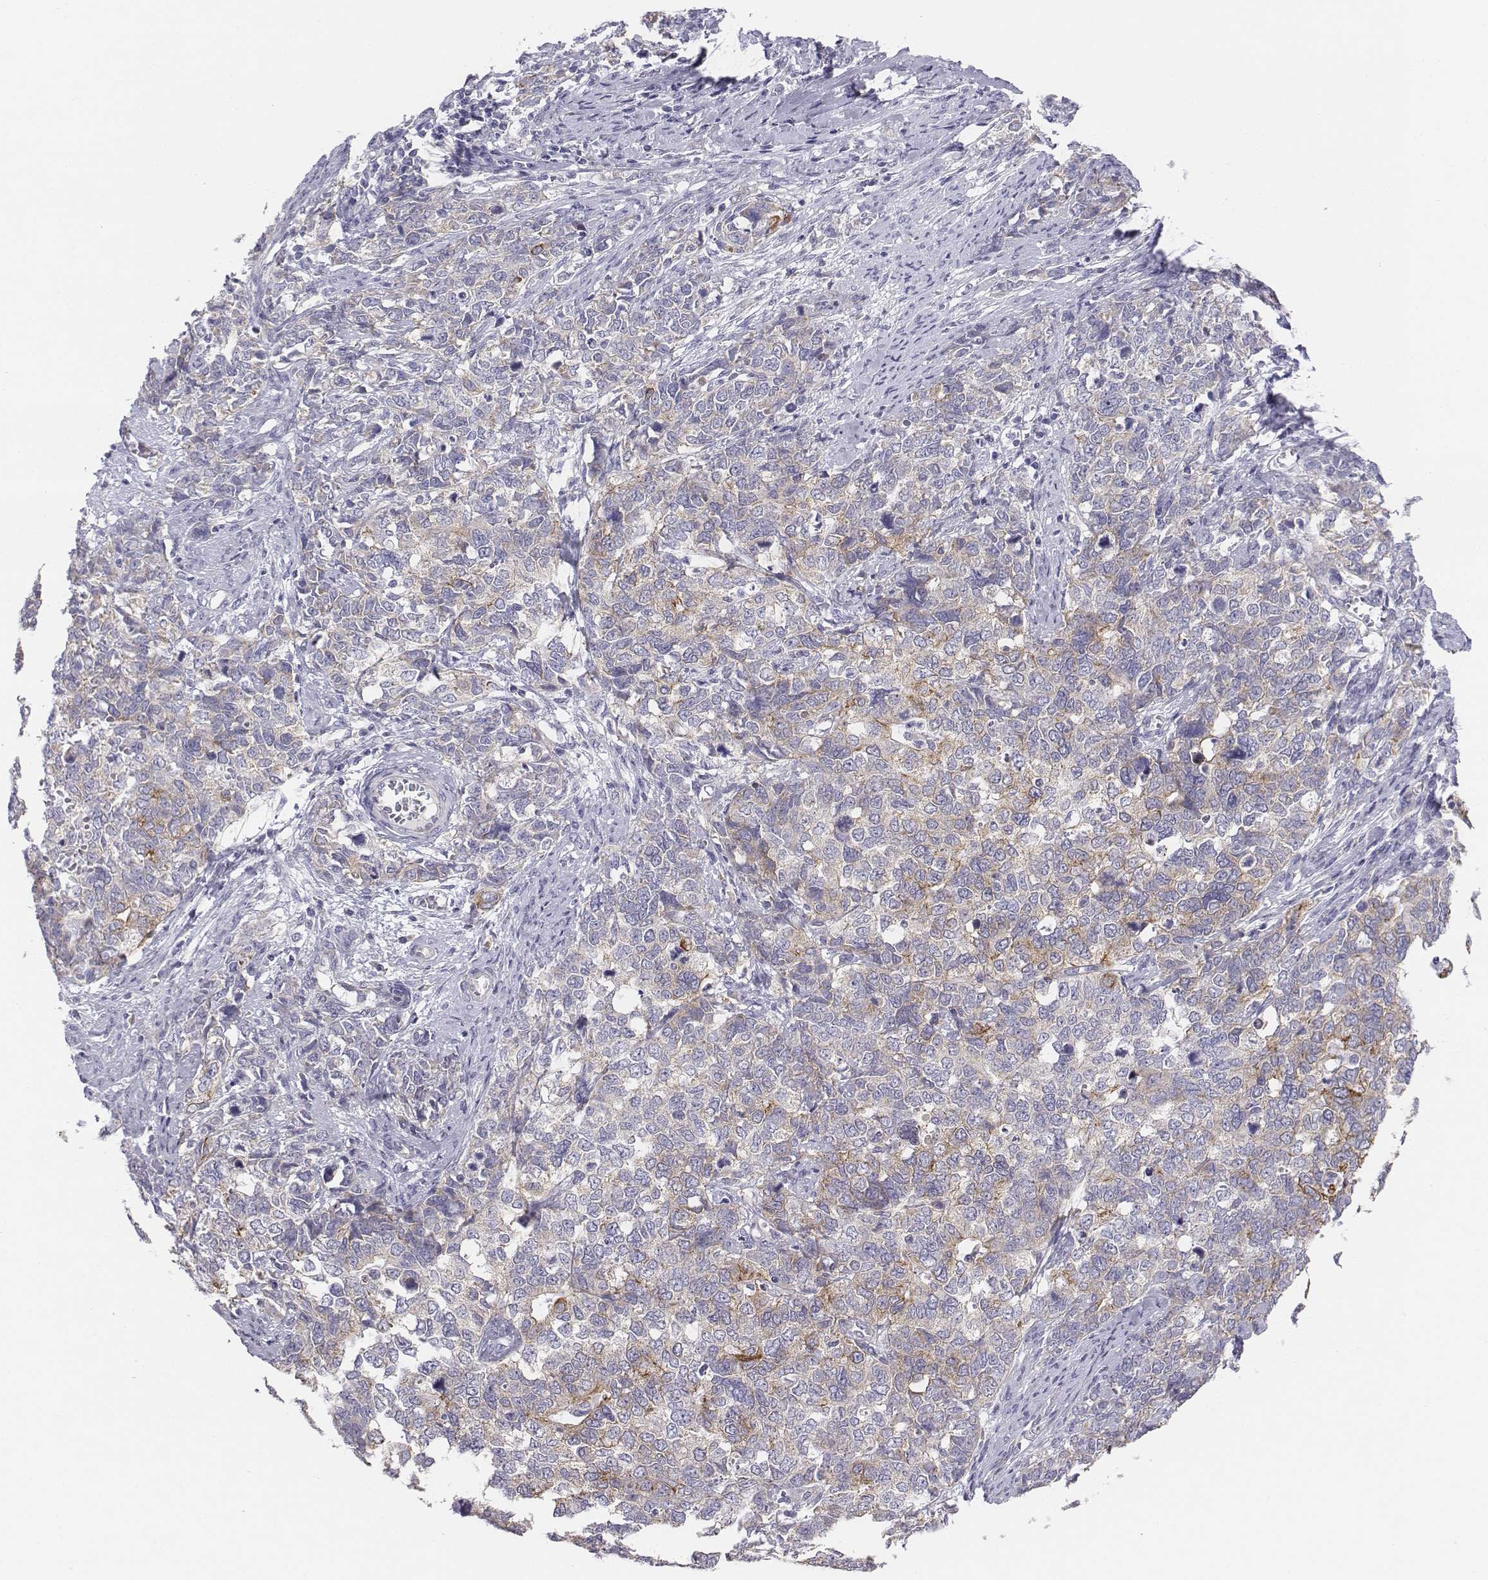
{"staining": {"intensity": "weak", "quantity": "<25%", "location": "cytoplasmic/membranous"}, "tissue": "cervical cancer", "cell_type": "Tumor cells", "image_type": "cancer", "snomed": [{"axis": "morphology", "description": "Squamous cell carcinoma, NOS"}, {"axis": "topography", "description": "Cervix"}], "caption": "IHC image of neoplastic tissue: cervical squamous cell carcinoma stained with DAB (3,3'-diaminobenzidine) exhibits no significant protein expression in tumor cells.", "gene": "CHST14", "patient": {"sex": "female", "age": 63}}